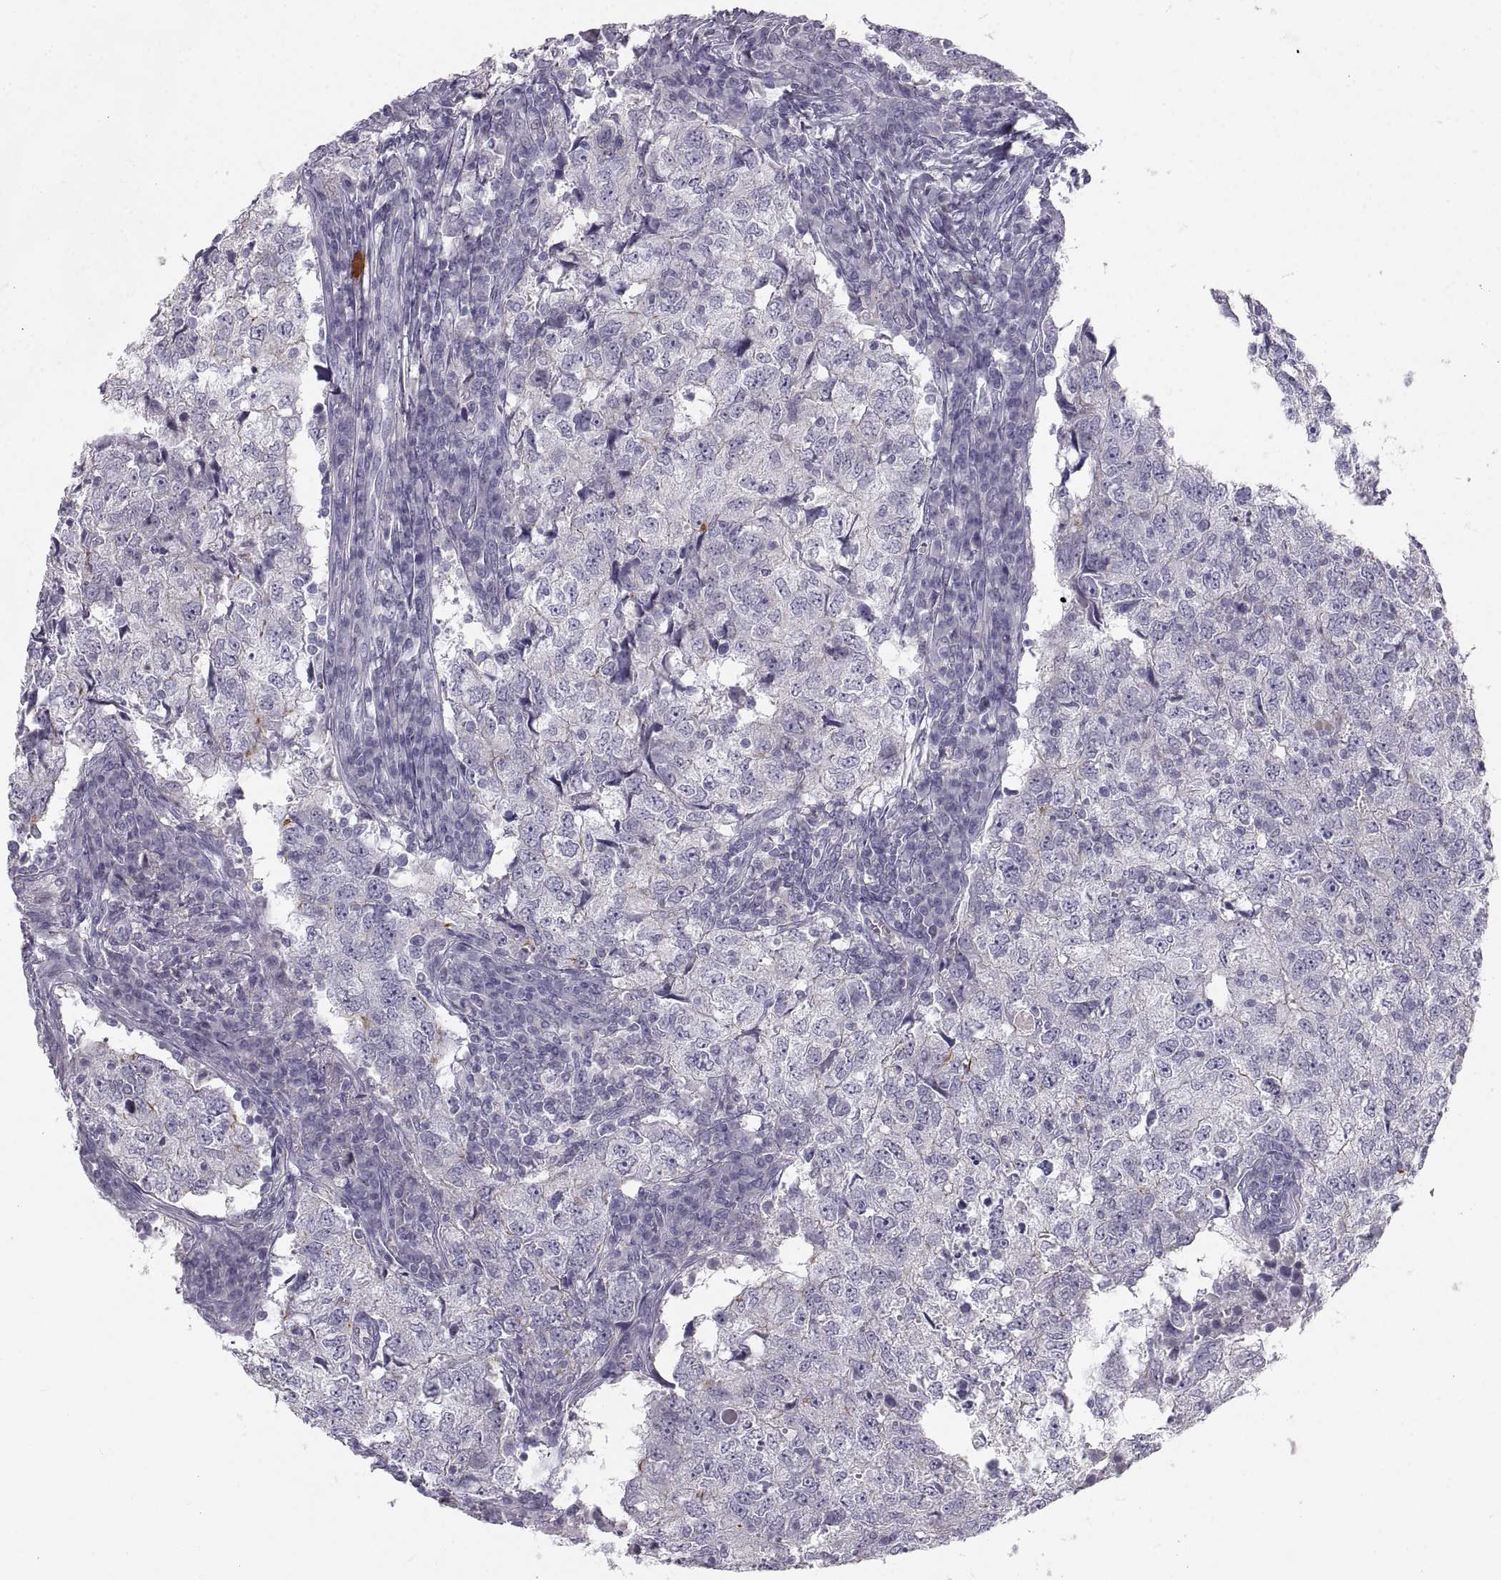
{"staining": {"intensity": "negative", "quantity": "none", "location": "none"}, "tissue": "breast cancer", "cell_type": "Tumor cells", "image_type": "cancer", "snomed": [{"axis": "morphology", "description": "Duct carcinoma"}, {"axis": "topography", "description": "Breast"}], "caption": "An immunohistochemistry (IHC) micrograph of breast intraductal carcinoma is shown. There is no staining in tumor cells of breast intraductal carcinoma. The staining was performed using DAB to visualize the protein expression in brown, while the nuclei were stained in blue with hematoxylin (Magnification: 20x).", "gene": "ZNF185", "patient": {"sex": "female", "age": 30}}